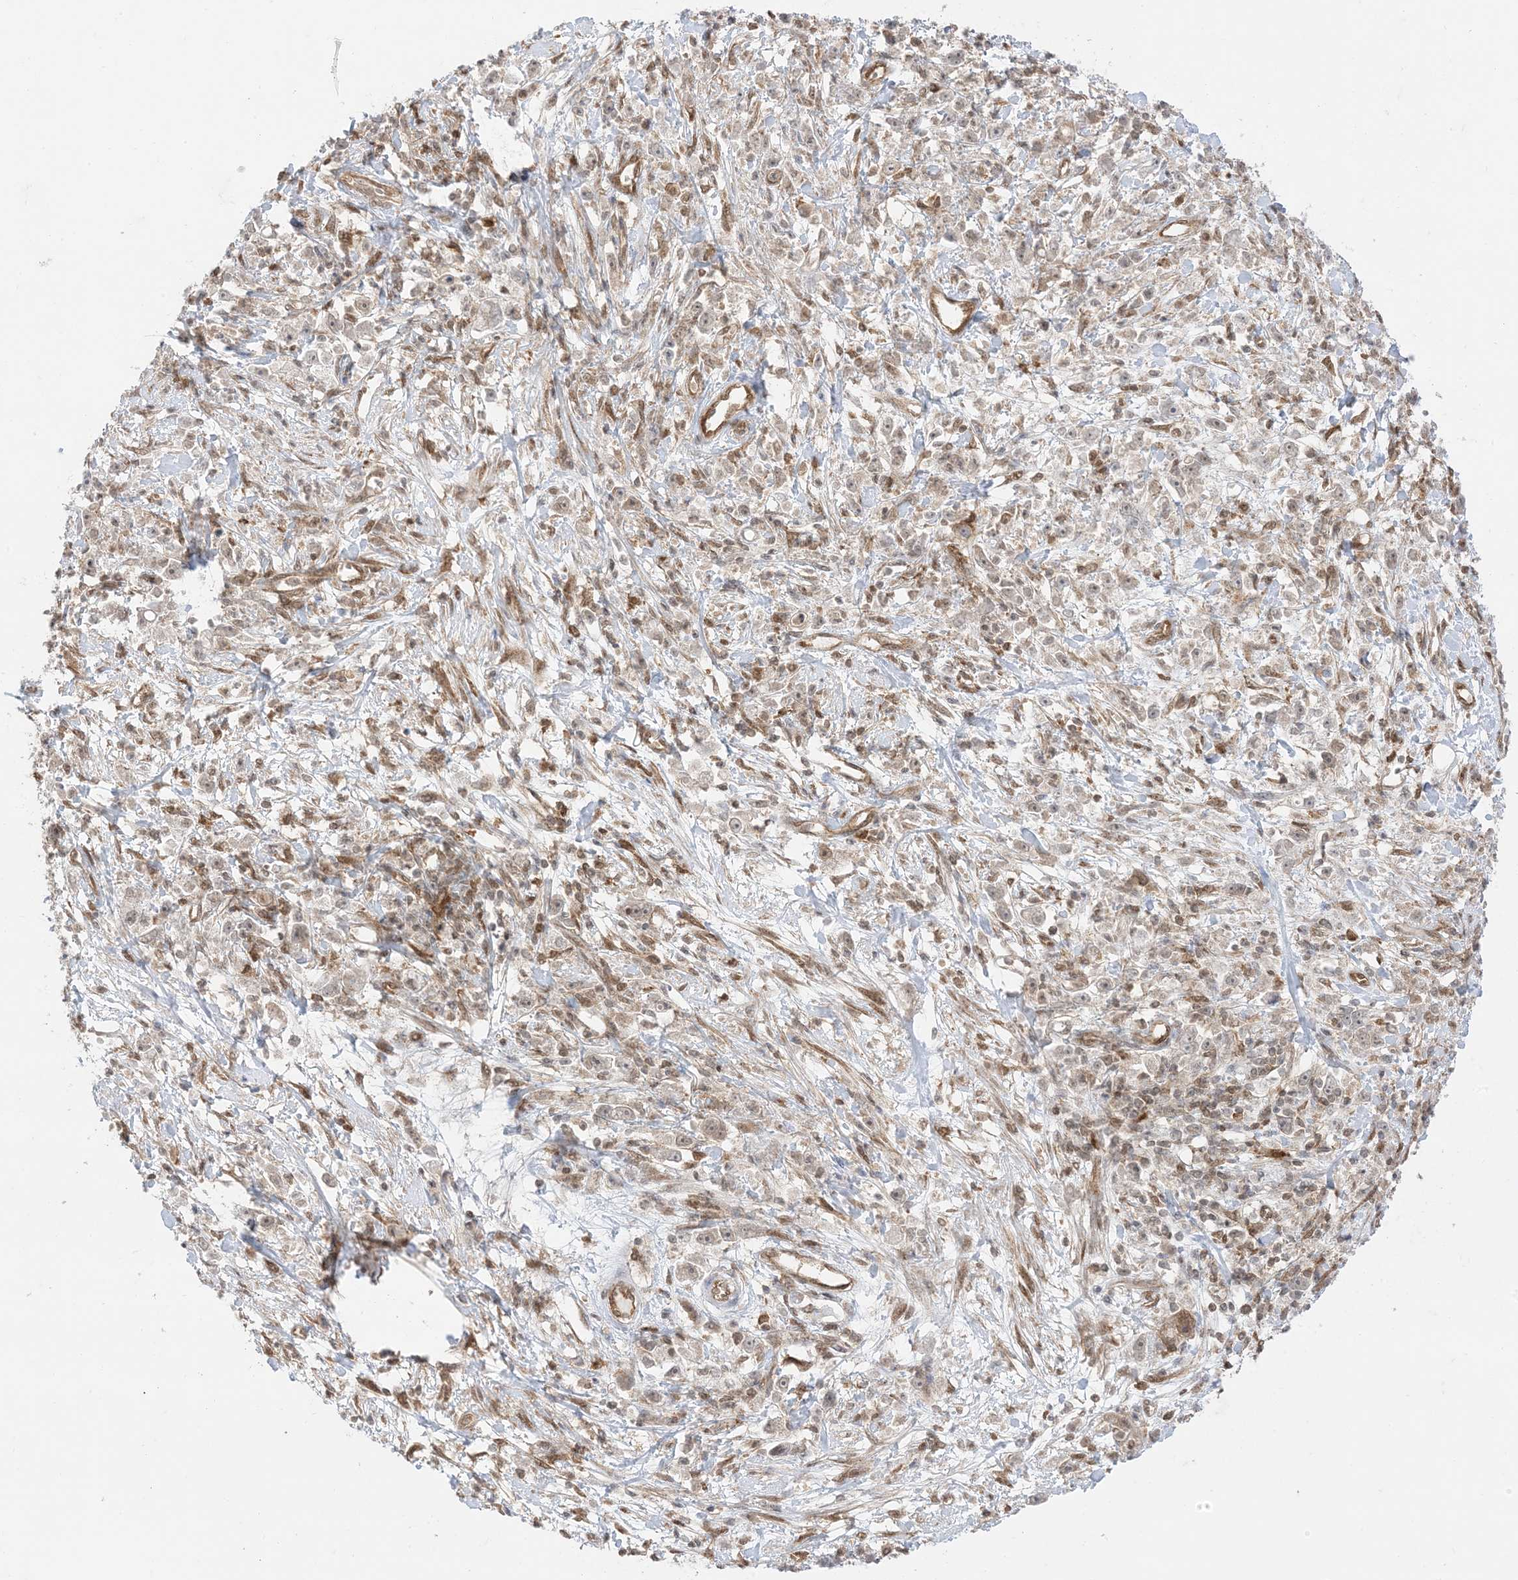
{"staining": {"intensity": "weak", "quantity": "<25%", "location": "cytoplasmic/membranous"}, "tissue": "stomach cancer", "cell_type": "Tumor cells", "image_type": "cancer", "snomed": [{"axis": "morphology", "description": "Adenocarcinoma, NOS"}, {"axis": "topography", "description": "Stomach"}], "caption": "Immunohistochemistry (IHC) of adenocarcinoma (stomach) shows no staining in tumor cells. (DAB (3,3'-diaminobenzidine) IHC visualized using brightfield microscopy, high magnification).", "gene": "PTPA", "patient": {"sex": "female", "age": 59}}